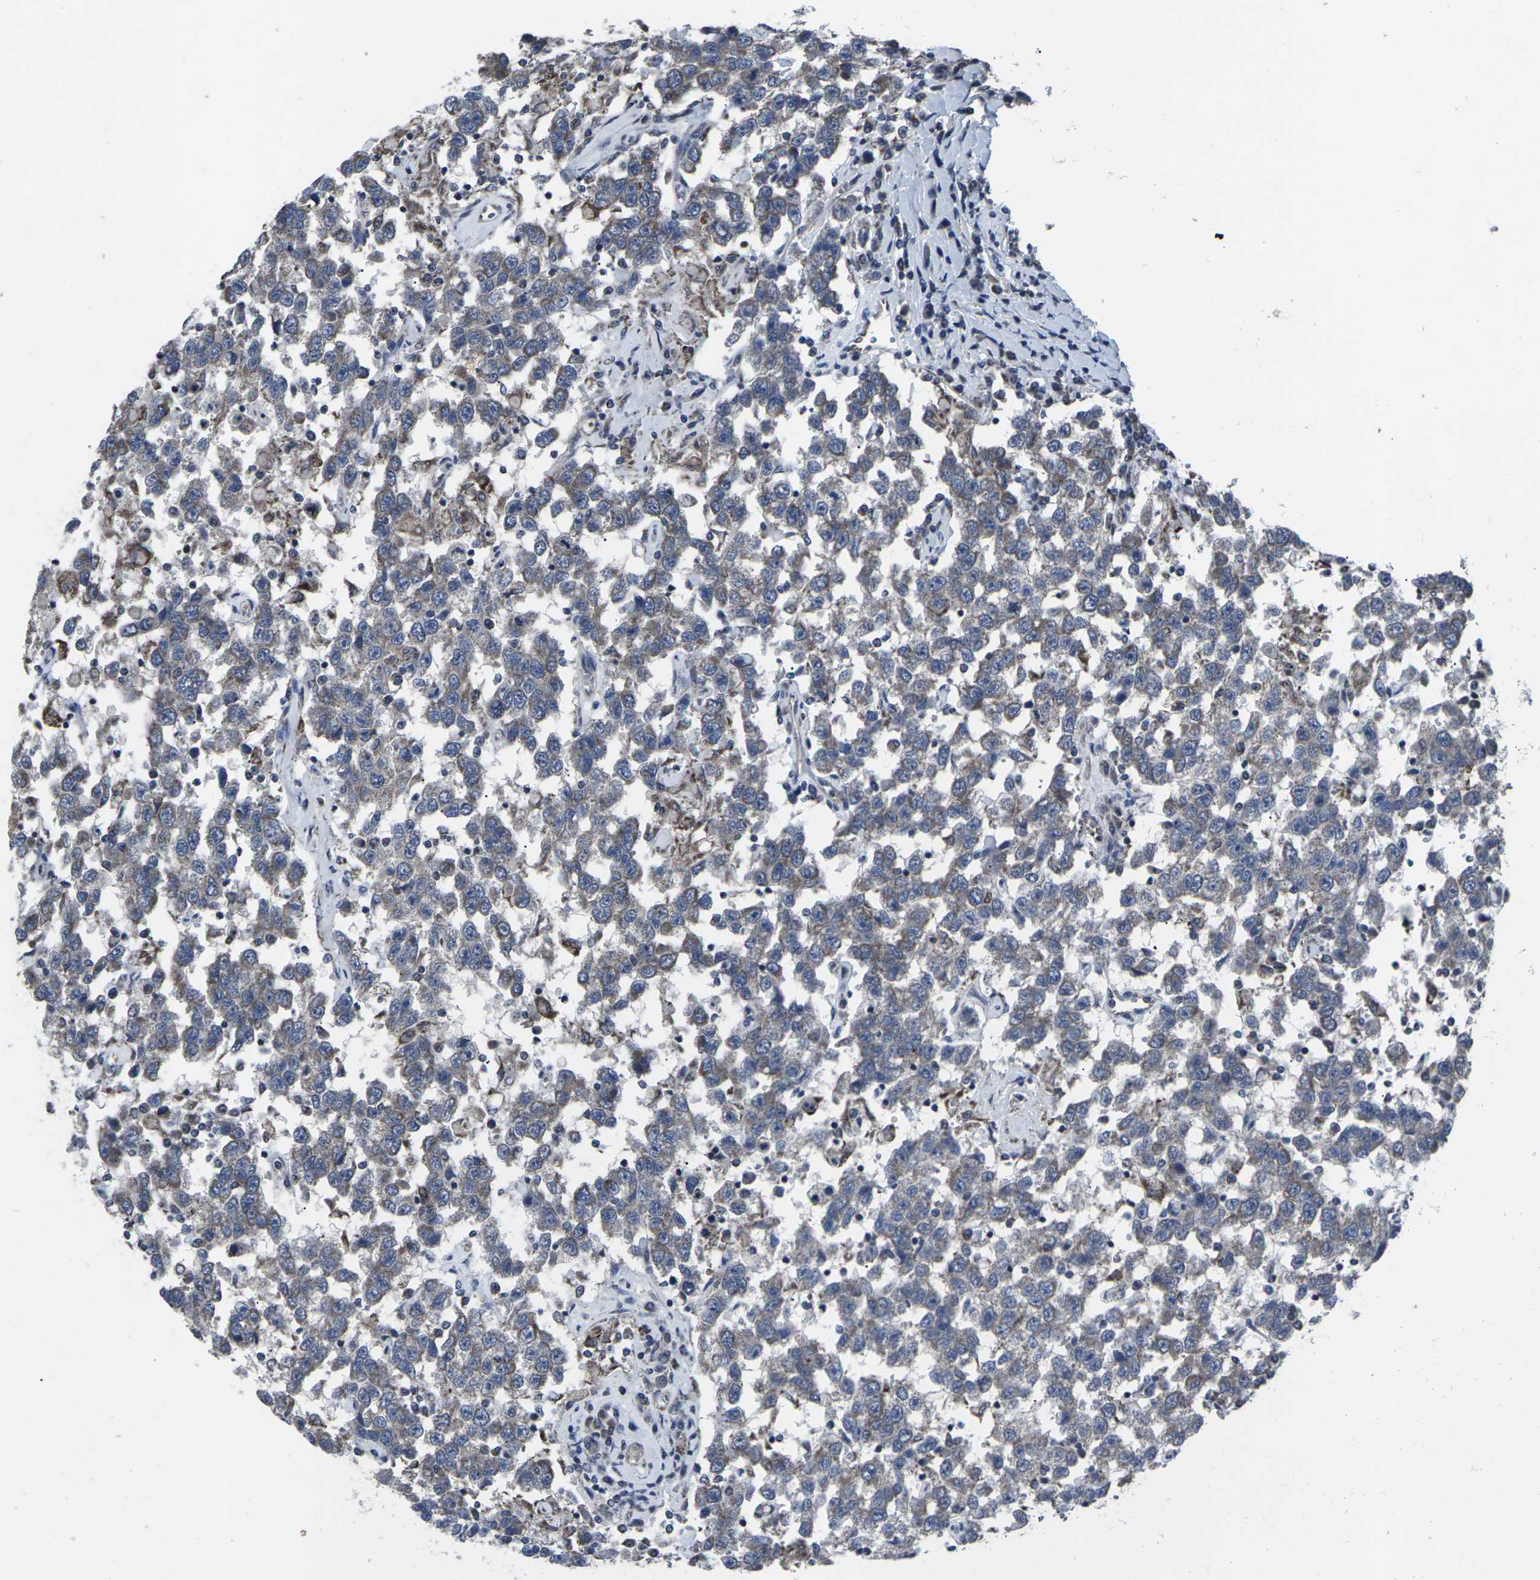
{"staining": {"intensity": "moderate", "quantity": "25%-75%", "location": "cytoplasmic/membranous"}, "tissue": "testis cancer", "cell_type": "Tumor cells", "image_type": "cancer", "snomed": [{"axis": "morphology", "description": "Seminoma, NOS"}, {"axis": "topography", "description": "Testis"}], "caption": "High-power microscopy captured an IHC photomicrograph of seminoma (testis), revealing moderate cytoplasmic/membranous staining in approximately 25%-75% of tumor cells.", "gene": "MAPKAPK2", "patient": {"sex": "male", "age": 41}}